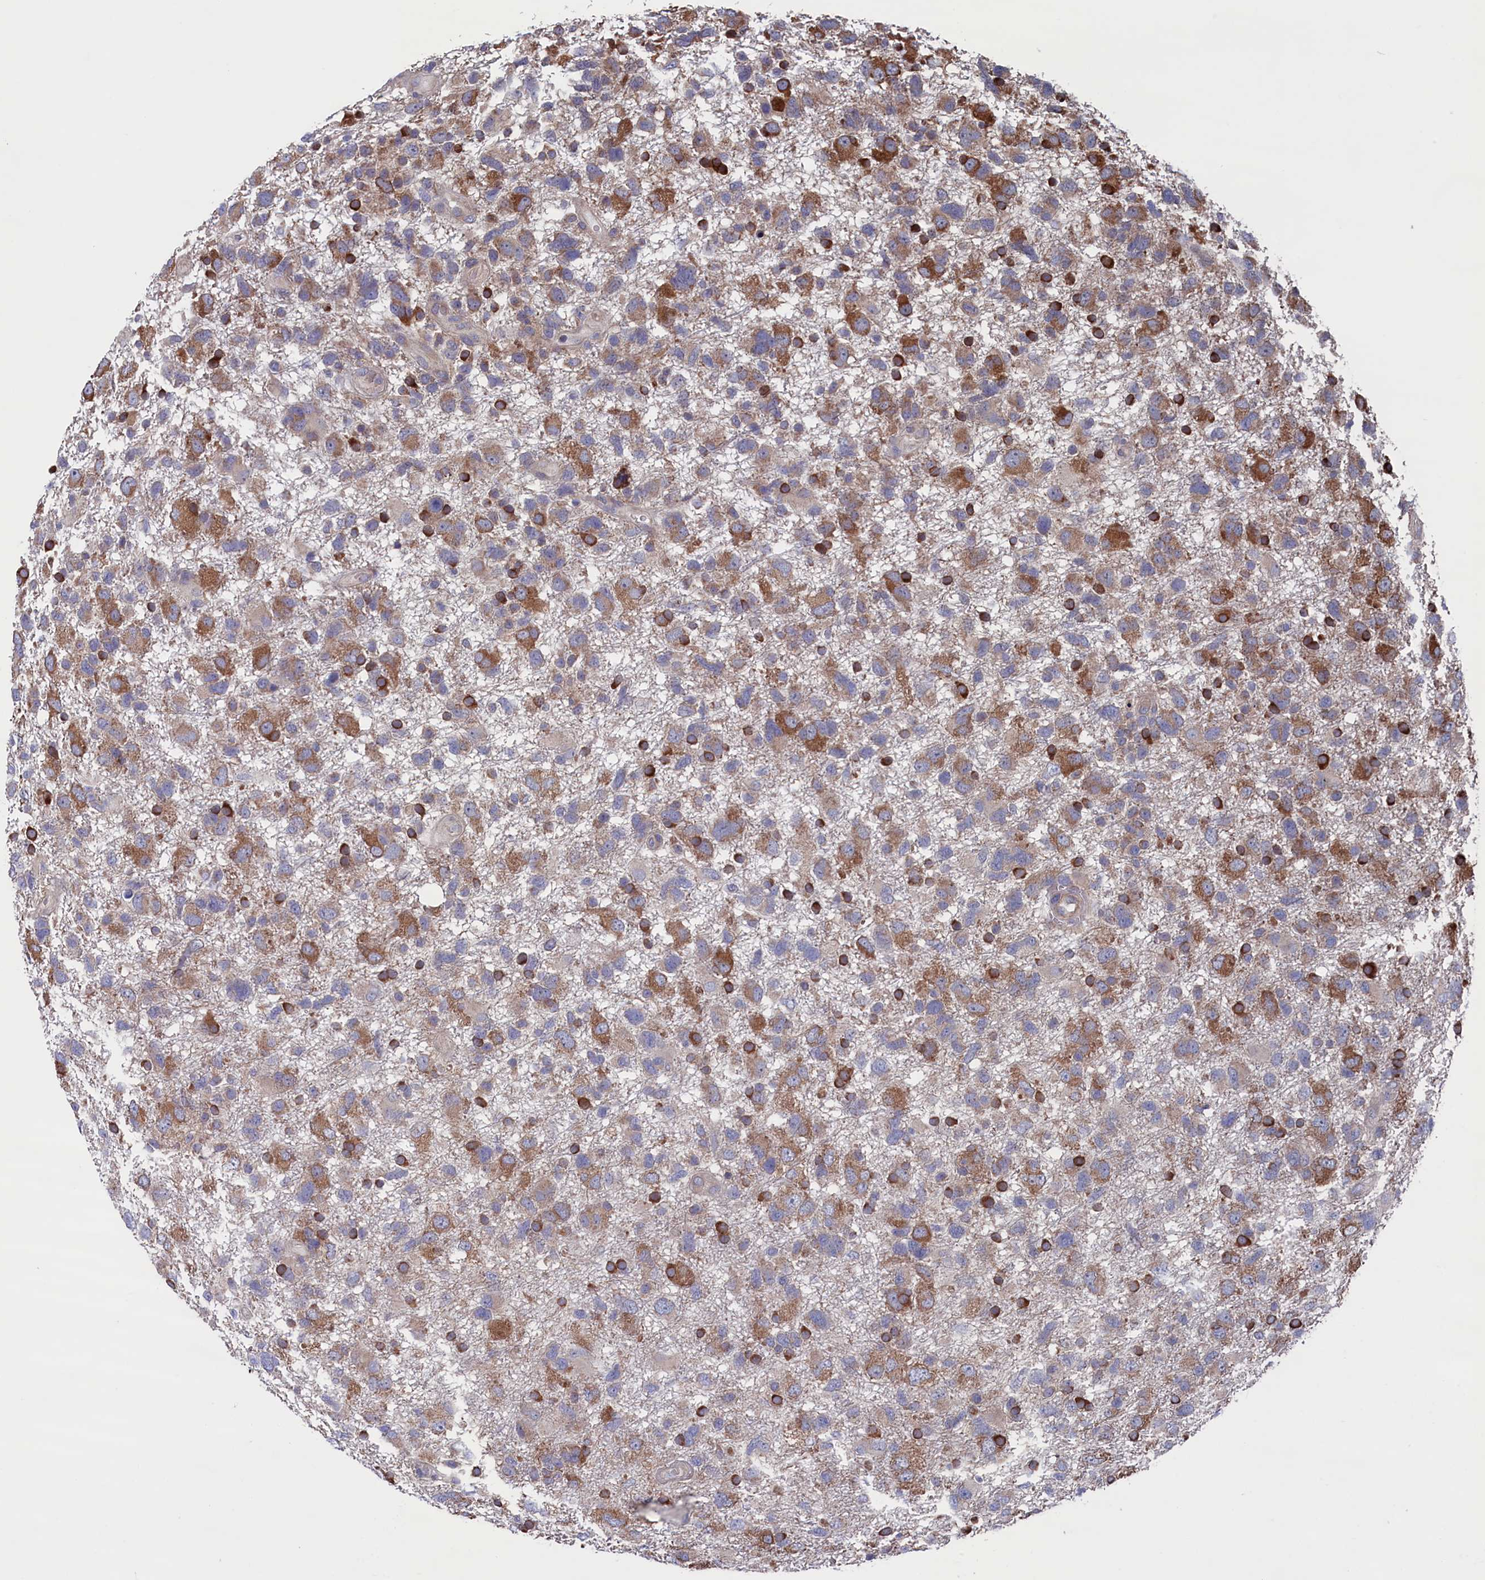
{"staining": {"intensity": "moderate", "quantity": "25%-75%", "location": "cytoplasmic/membranous"}, "tissue": "glioma", "cell_type": "Tumor cells", "image_type": "cancer", "snomed": [{"axis": "morphology", "description": "Glioma, malignant, High grade"}, {"axis": "topography", "description": "Brain"}], "caption": "Human glioma stained with a brown dye displays moderate cytoplasmic/membranous positive expression in approximately 25%-75% of tumor cells.", "gene": "SPATA13", "patient": {"sex": "male", "age": 61}}